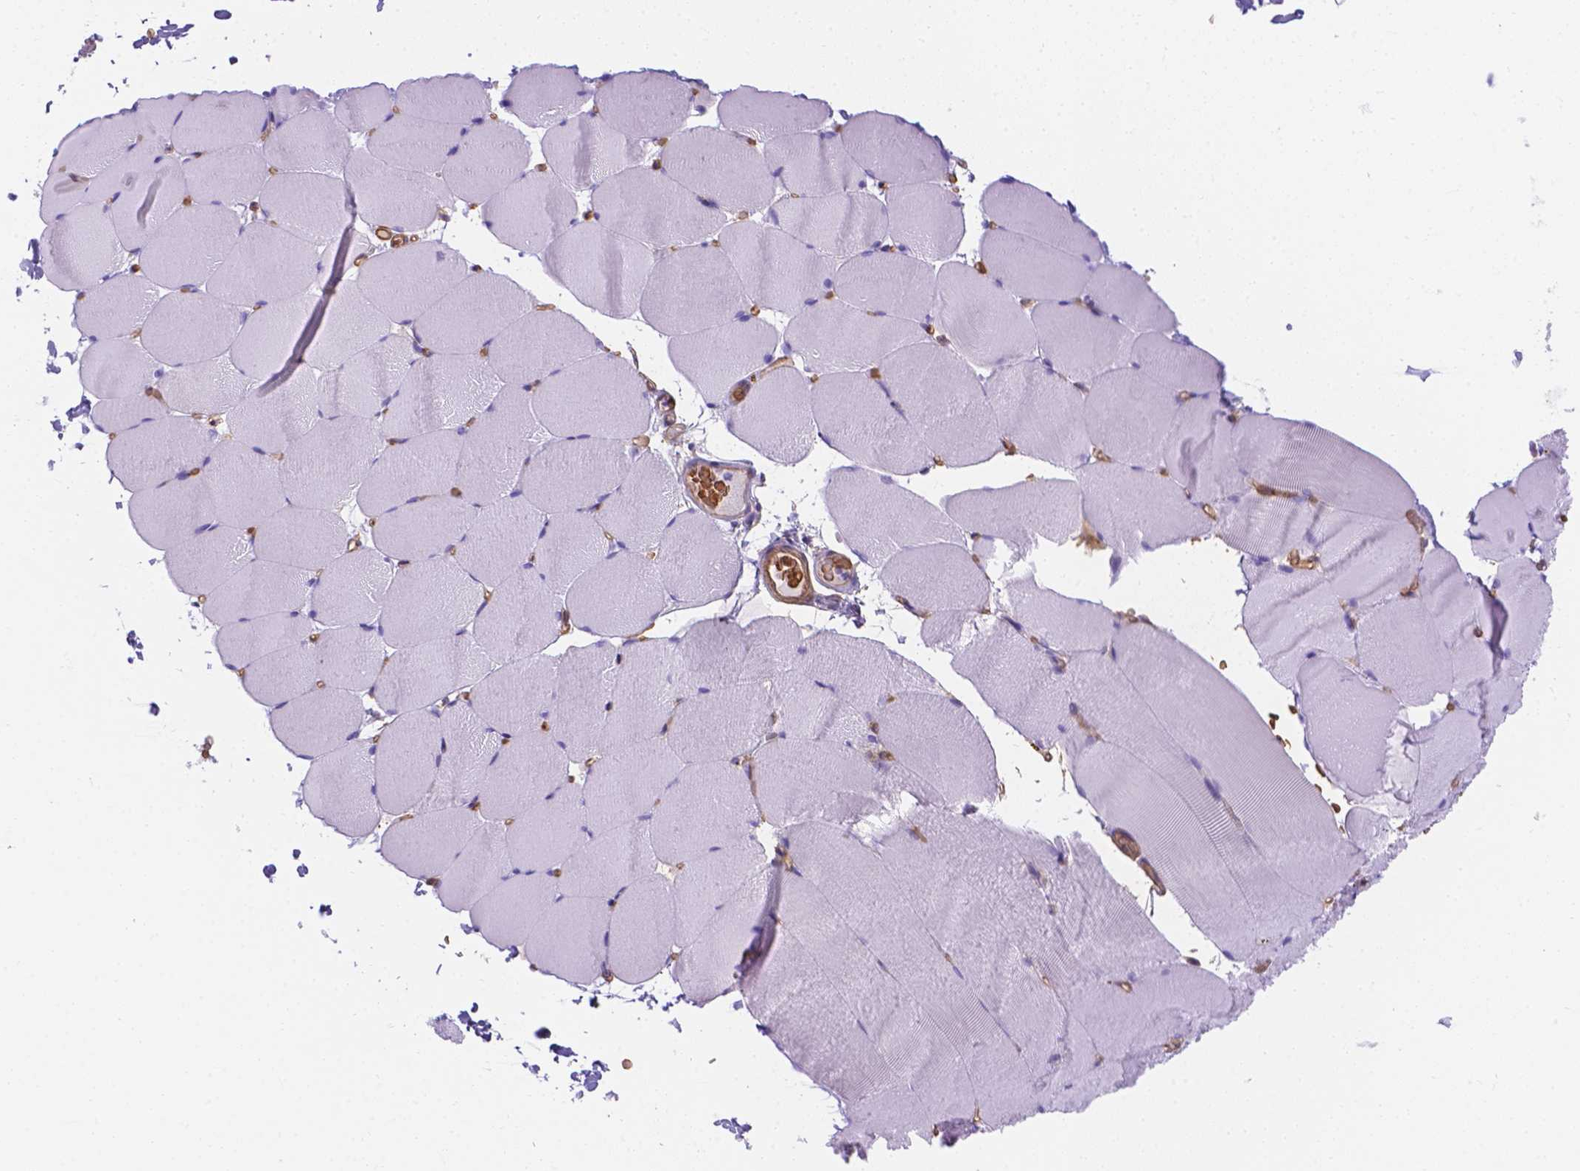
{"staining": {"intensity": "weak", "quantity": ">75%", "location": "cytoplasmic/membranous"}, "tissue": "skeletal muscle", "cell_type": "Myocytes", "image_type": "normal", "snomed": [{"axis": "morphology", "description": "Normal tissue, NOS"}, {"axis": "topography", "description": "Skeletal muscle"}], "caption": "A brown stain labels weak cytoplasmic/membranous staining of a protein in myocytes of normal skeletal muscle.", "gene": "SLC40A1", "patient": {"sex": "female", "age": 37}}